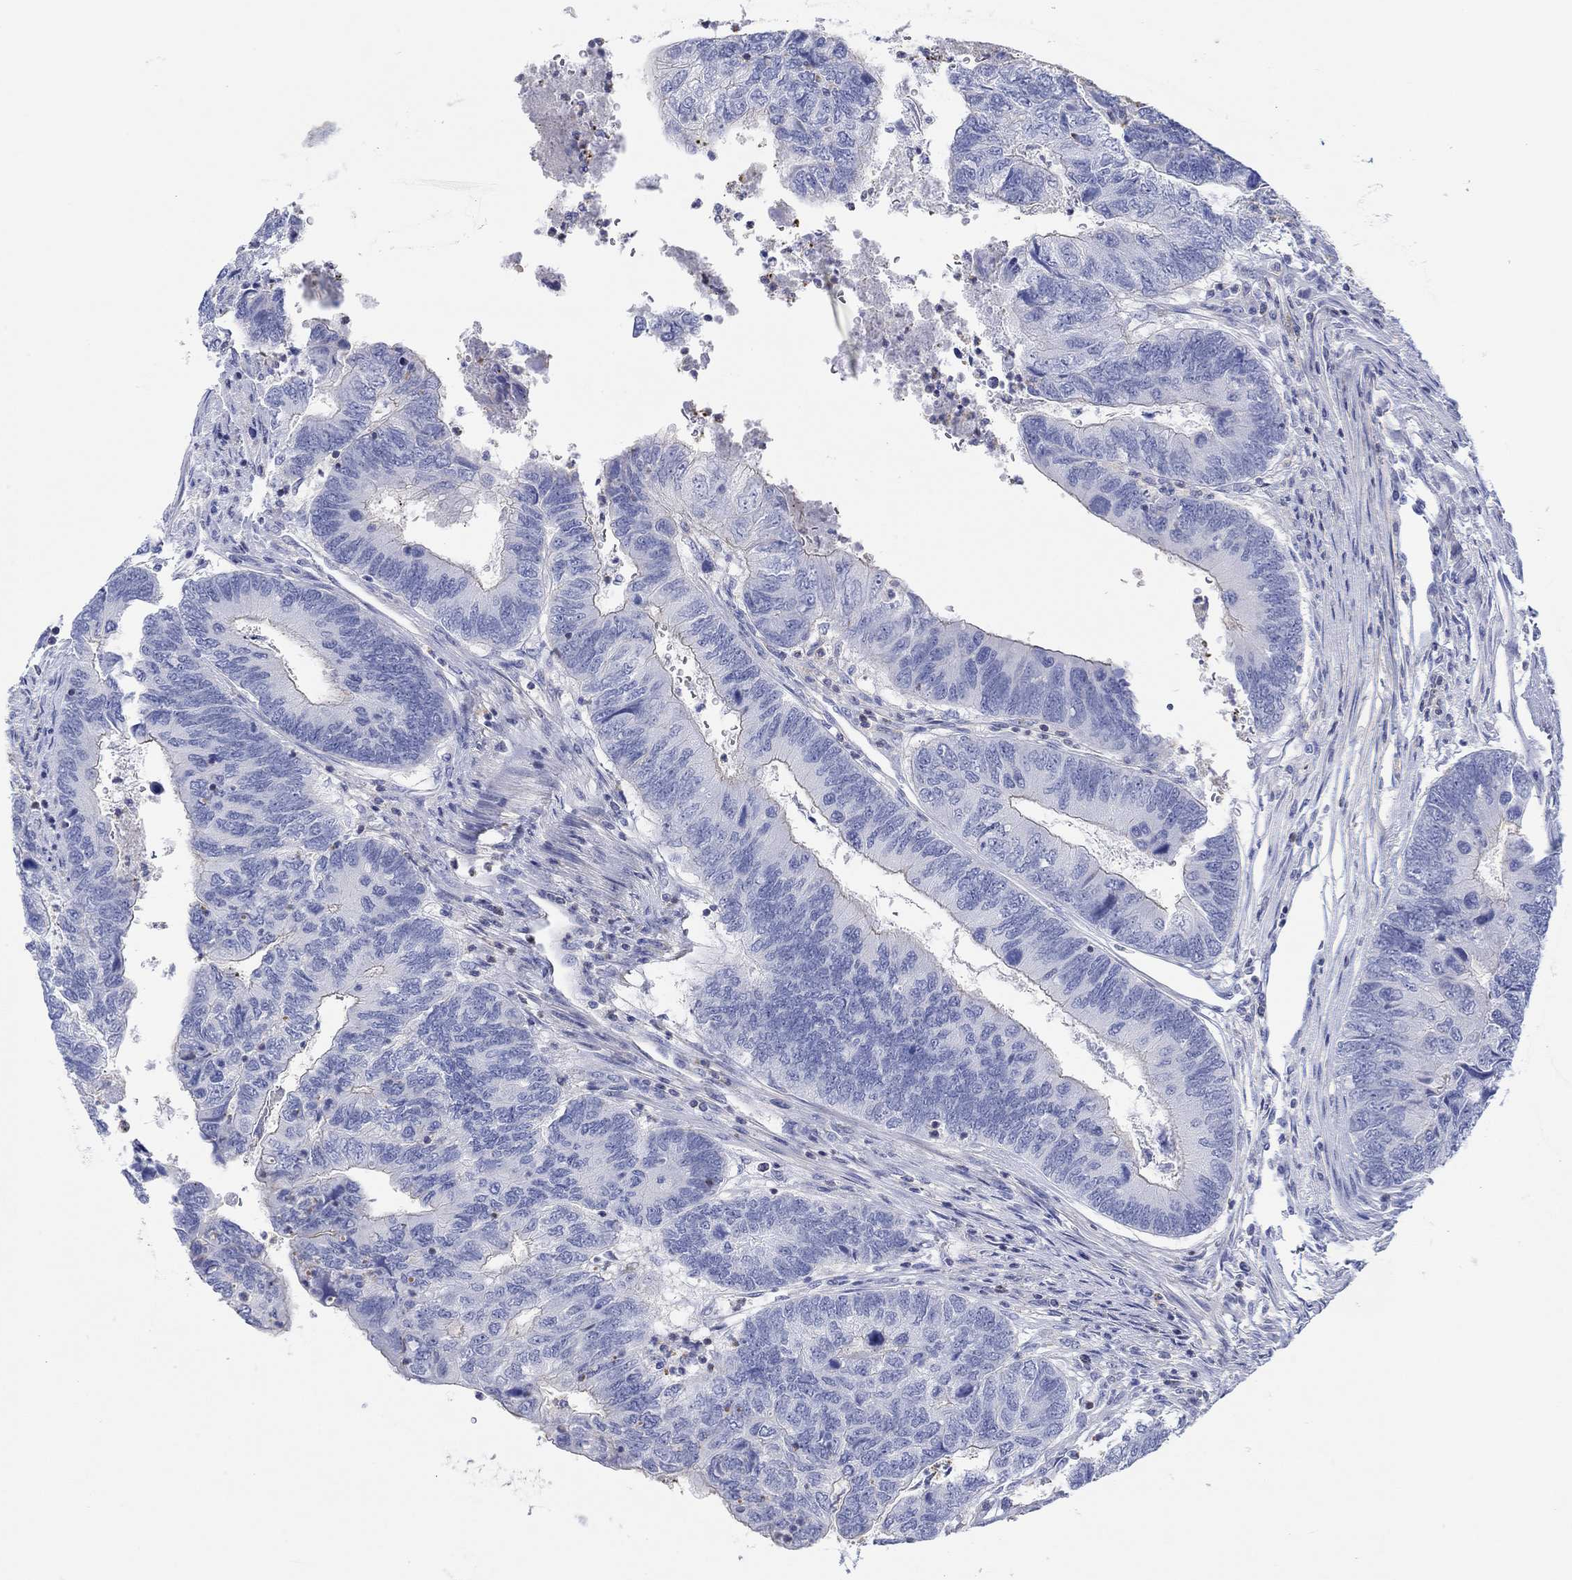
{"staining": {"intensity": "negative", "quantity": "none", "location": "none"}, "tissue": "colorectal cancer", "cell_type": "Tumor cells", "image_type": "cancer", "snomed": [{"axis": "morphology", "description": "Adenocarcinoma, NOS"}, {"axis": "topography", "description": "Colon"}], "caption": "Immunohistochemical staining of human colorectal cancer (adenocarcinoma) shows no significant staining in tumor cells.", "gene": "PPIL6", "patient": {"sex": "female", "age": 67}}